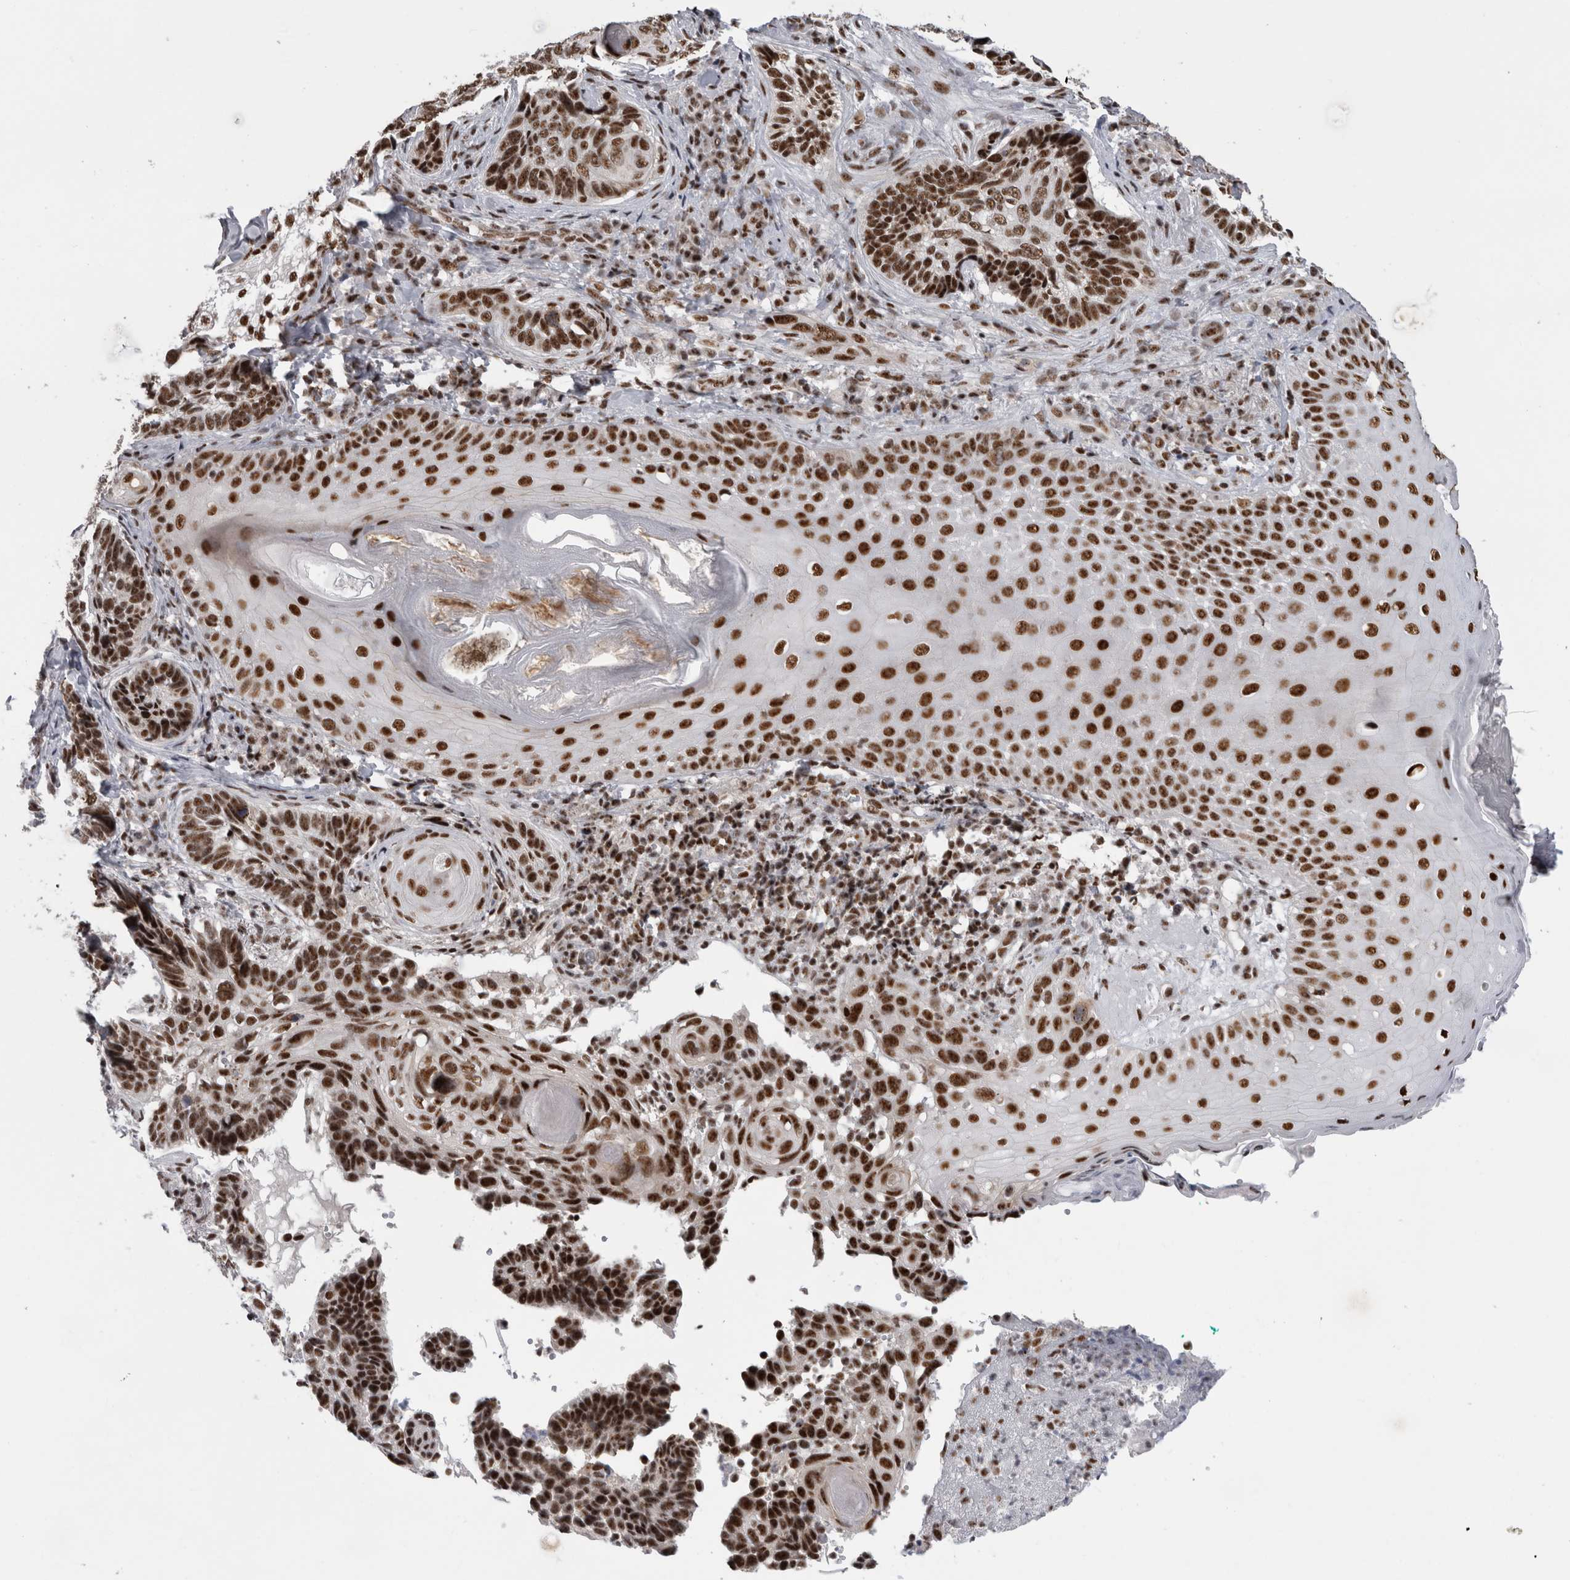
{"staining": {"intensity": "strong", "quantity": ">75%", "location": "nuclear"}, "tissue": "skin cancer", "cell_type": "Tumor cells", "image_type": "cancer", "snomed": [{"axis": "morphology", "description": "Basal cell carcinoma"}, {"axis": "topography", "description": "Skin"}], "caption": "A brown stain shows strong nuclear staining of a protein in skin cancer (basal cell carcinoma) tumor cells.", "gene": "CDK11A", "patient": {"sex": "female", "age": 89}}